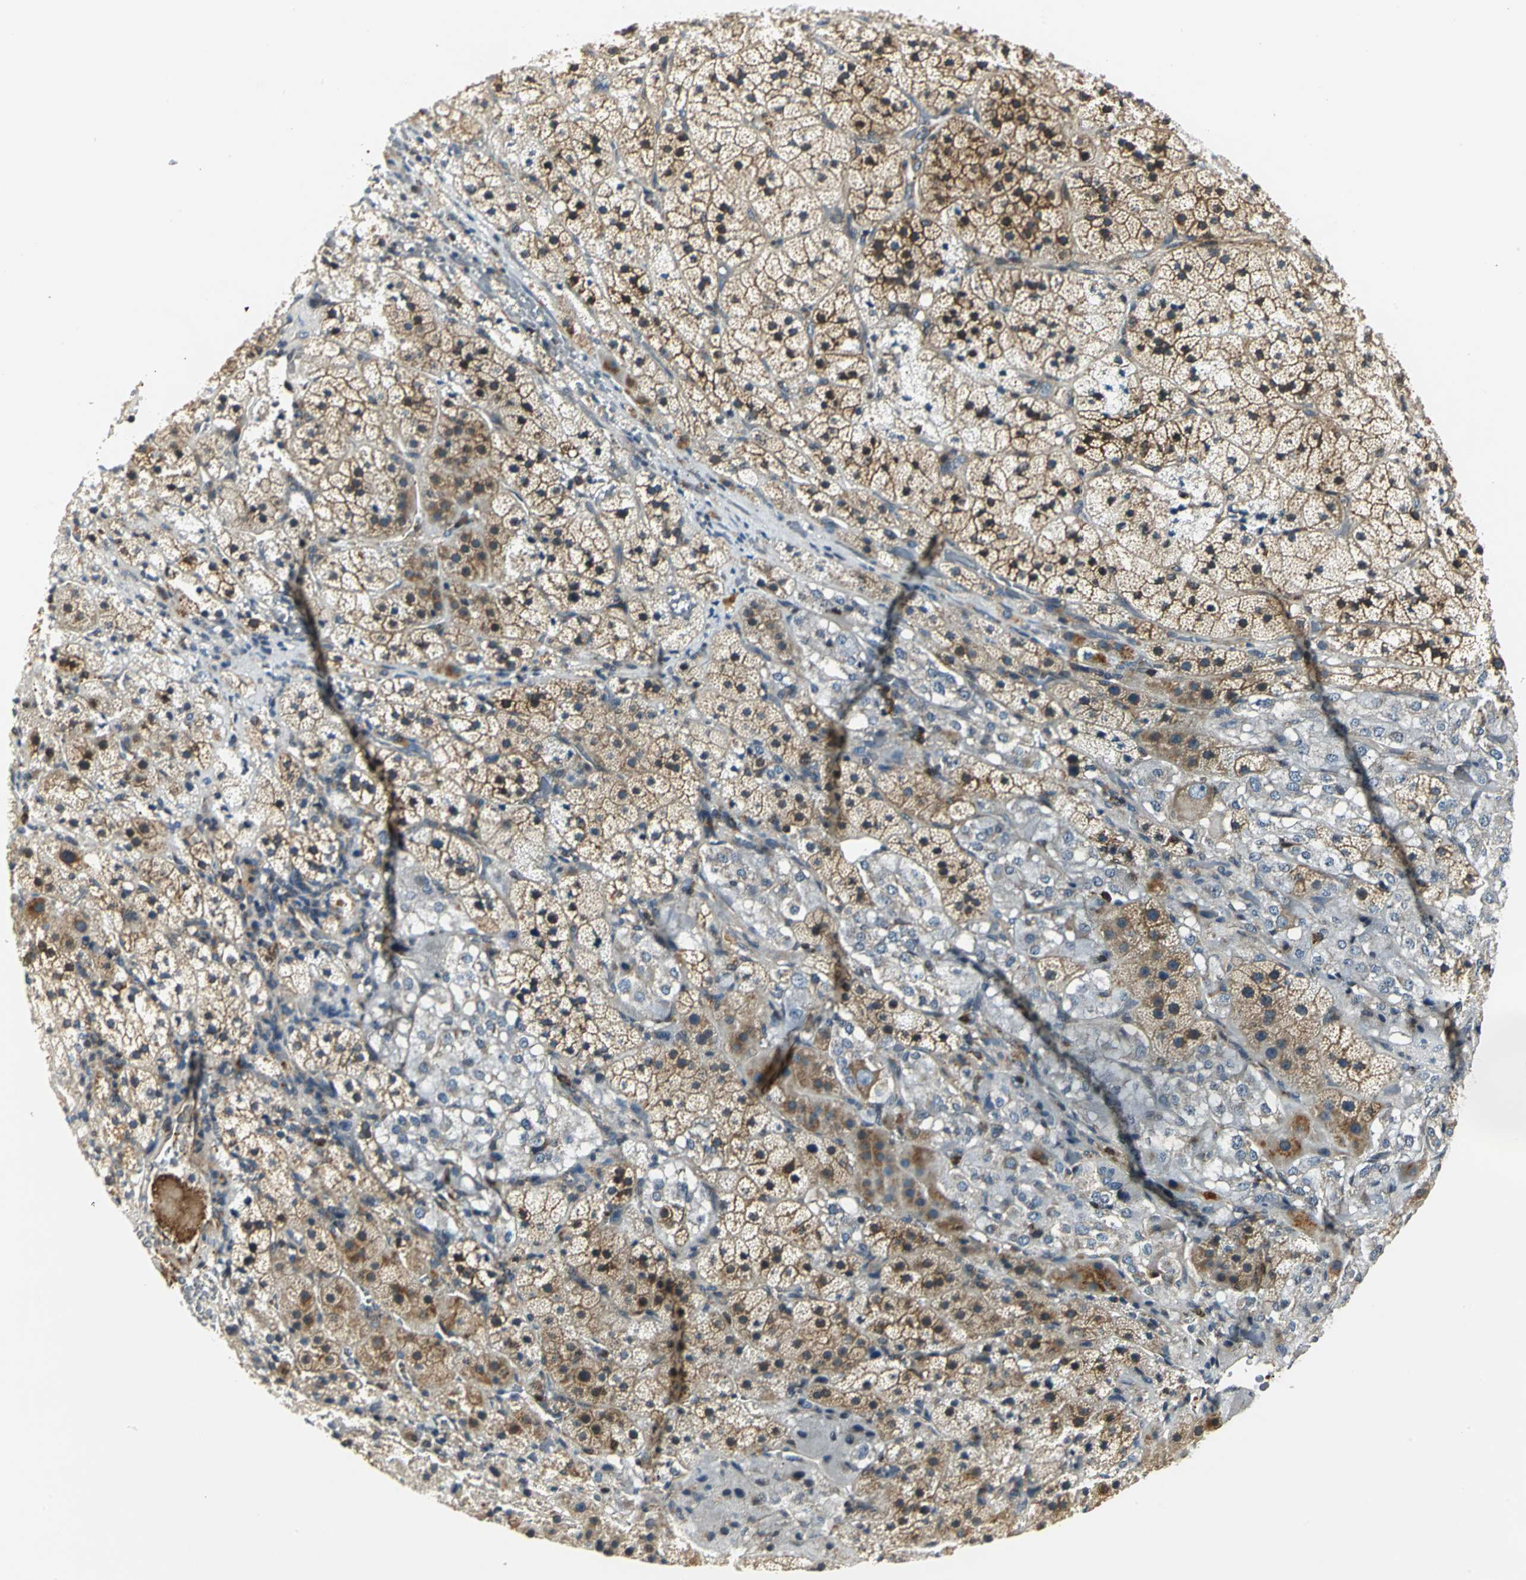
{"staining": {"intensity": "moderate", "quantity": ">75%", "location": "cytoplasmic/membranous"}, "tissue": "adrenal gland", "cell_type": "Glandular cells", "image_type": "normal", "snomed": [{"axis": "morphology", "description": "Normal tissue, NOS"}, {"axis": "topography", "description": "Adrenal gland"}], "caption": "Adrenal gland was stained to show a protein in brown. There is medium levels of moderate cytoplasmic/membranous positivity in approximately >75% of glandular cells. (DAB = brown stain, brightfield microscopy at high magnification).", "gene": "USP40", "patient": {"sex": "female", "age": 44}}